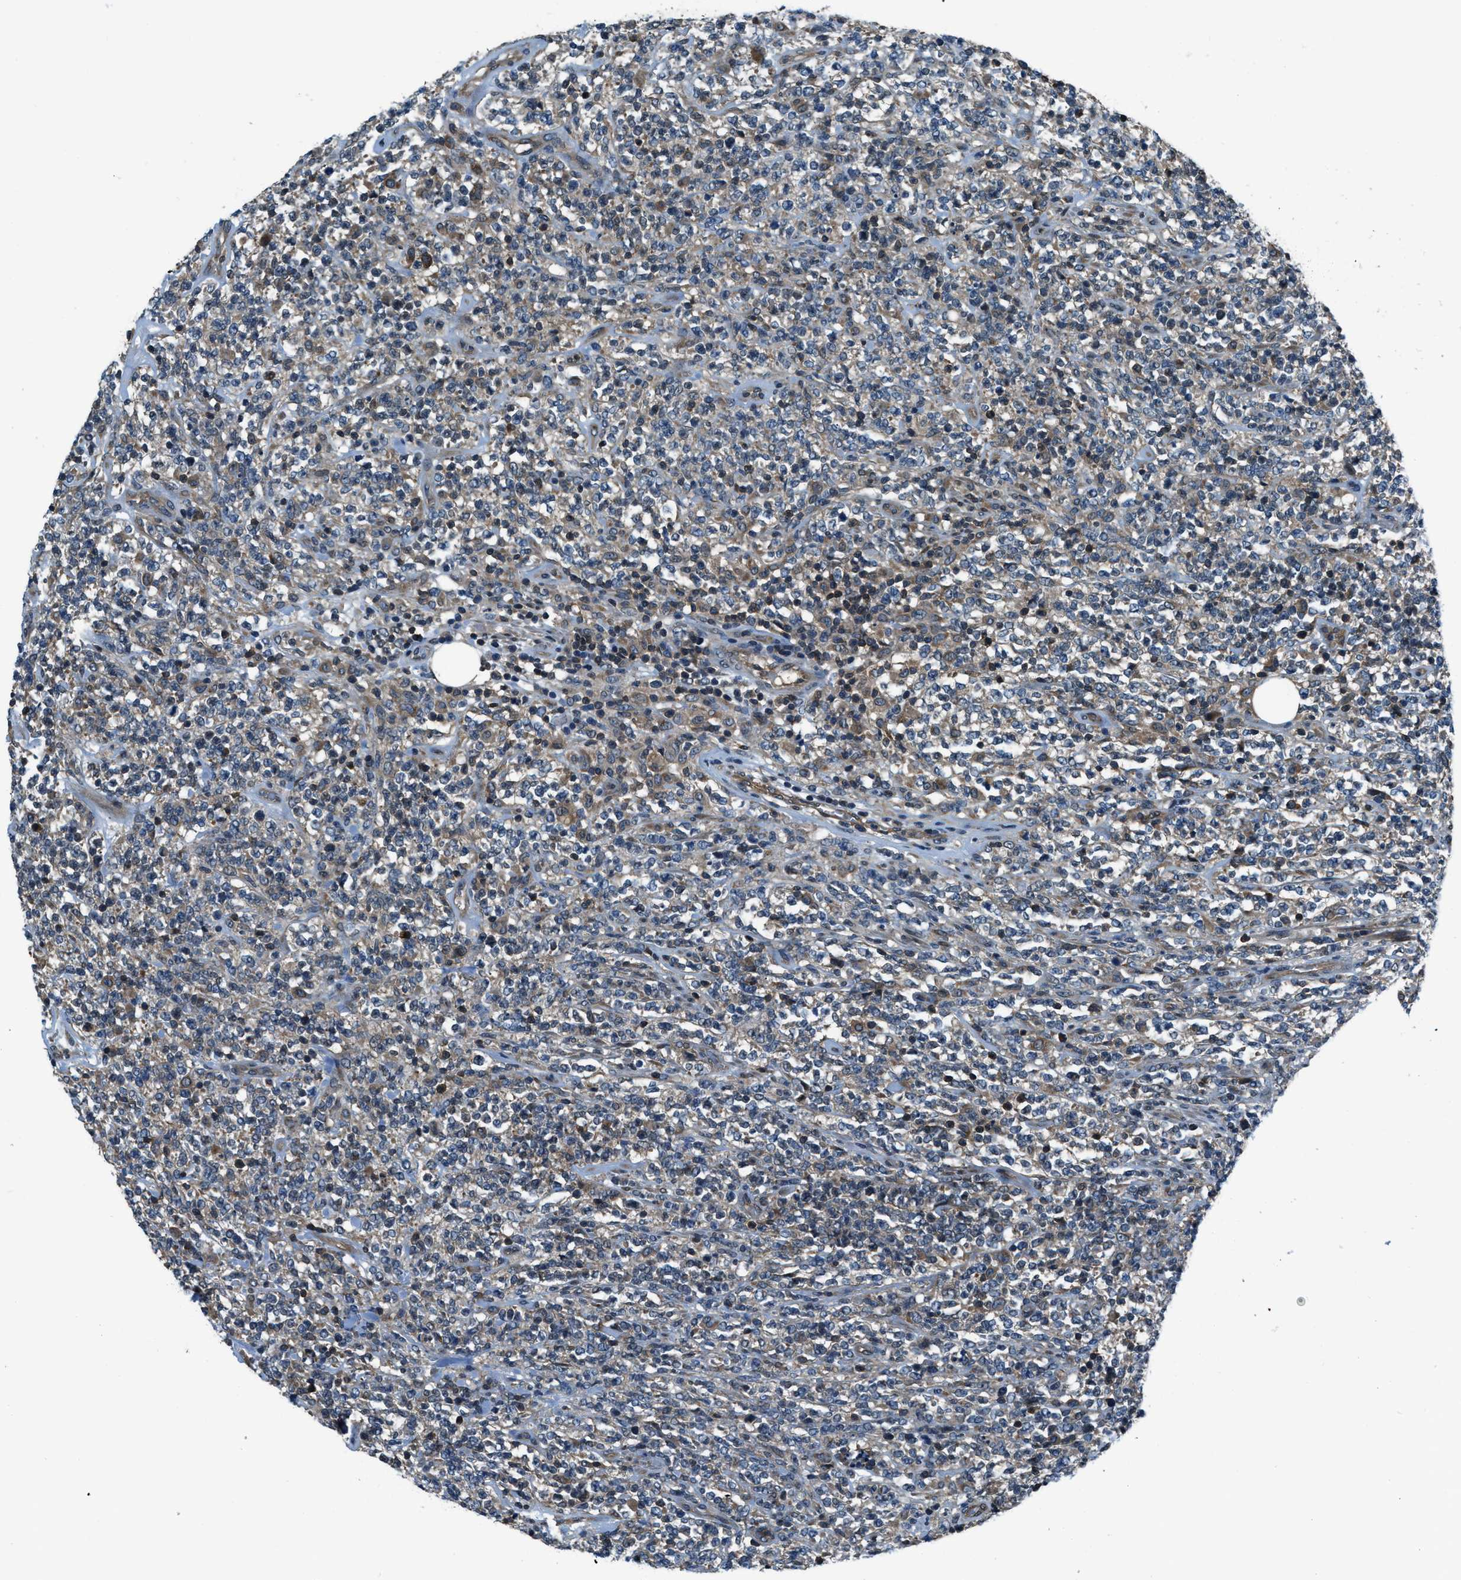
{"staining": {"intensity": "moderate", "quantity": "<25%", "location": "cytoplasmic/membranous"}, "tissue": "lymphoma", "cell_type": "Tumor cells", "image_type": "cancer", "snomed": [{"axis": "morphology", "description": "Malignant lymphoma, non-Hodgkin's type, High grade"}, {"axis": "topography", "description": "Soft tissue"}], "caption": "Lymphoma stained for a protein (brown) reveals moderate cytoplasmic/membranous positive expression in approximately <25% of tumor cells.", "gene": "HEBP2", "patient": {"sex": "male", "age": 18}}